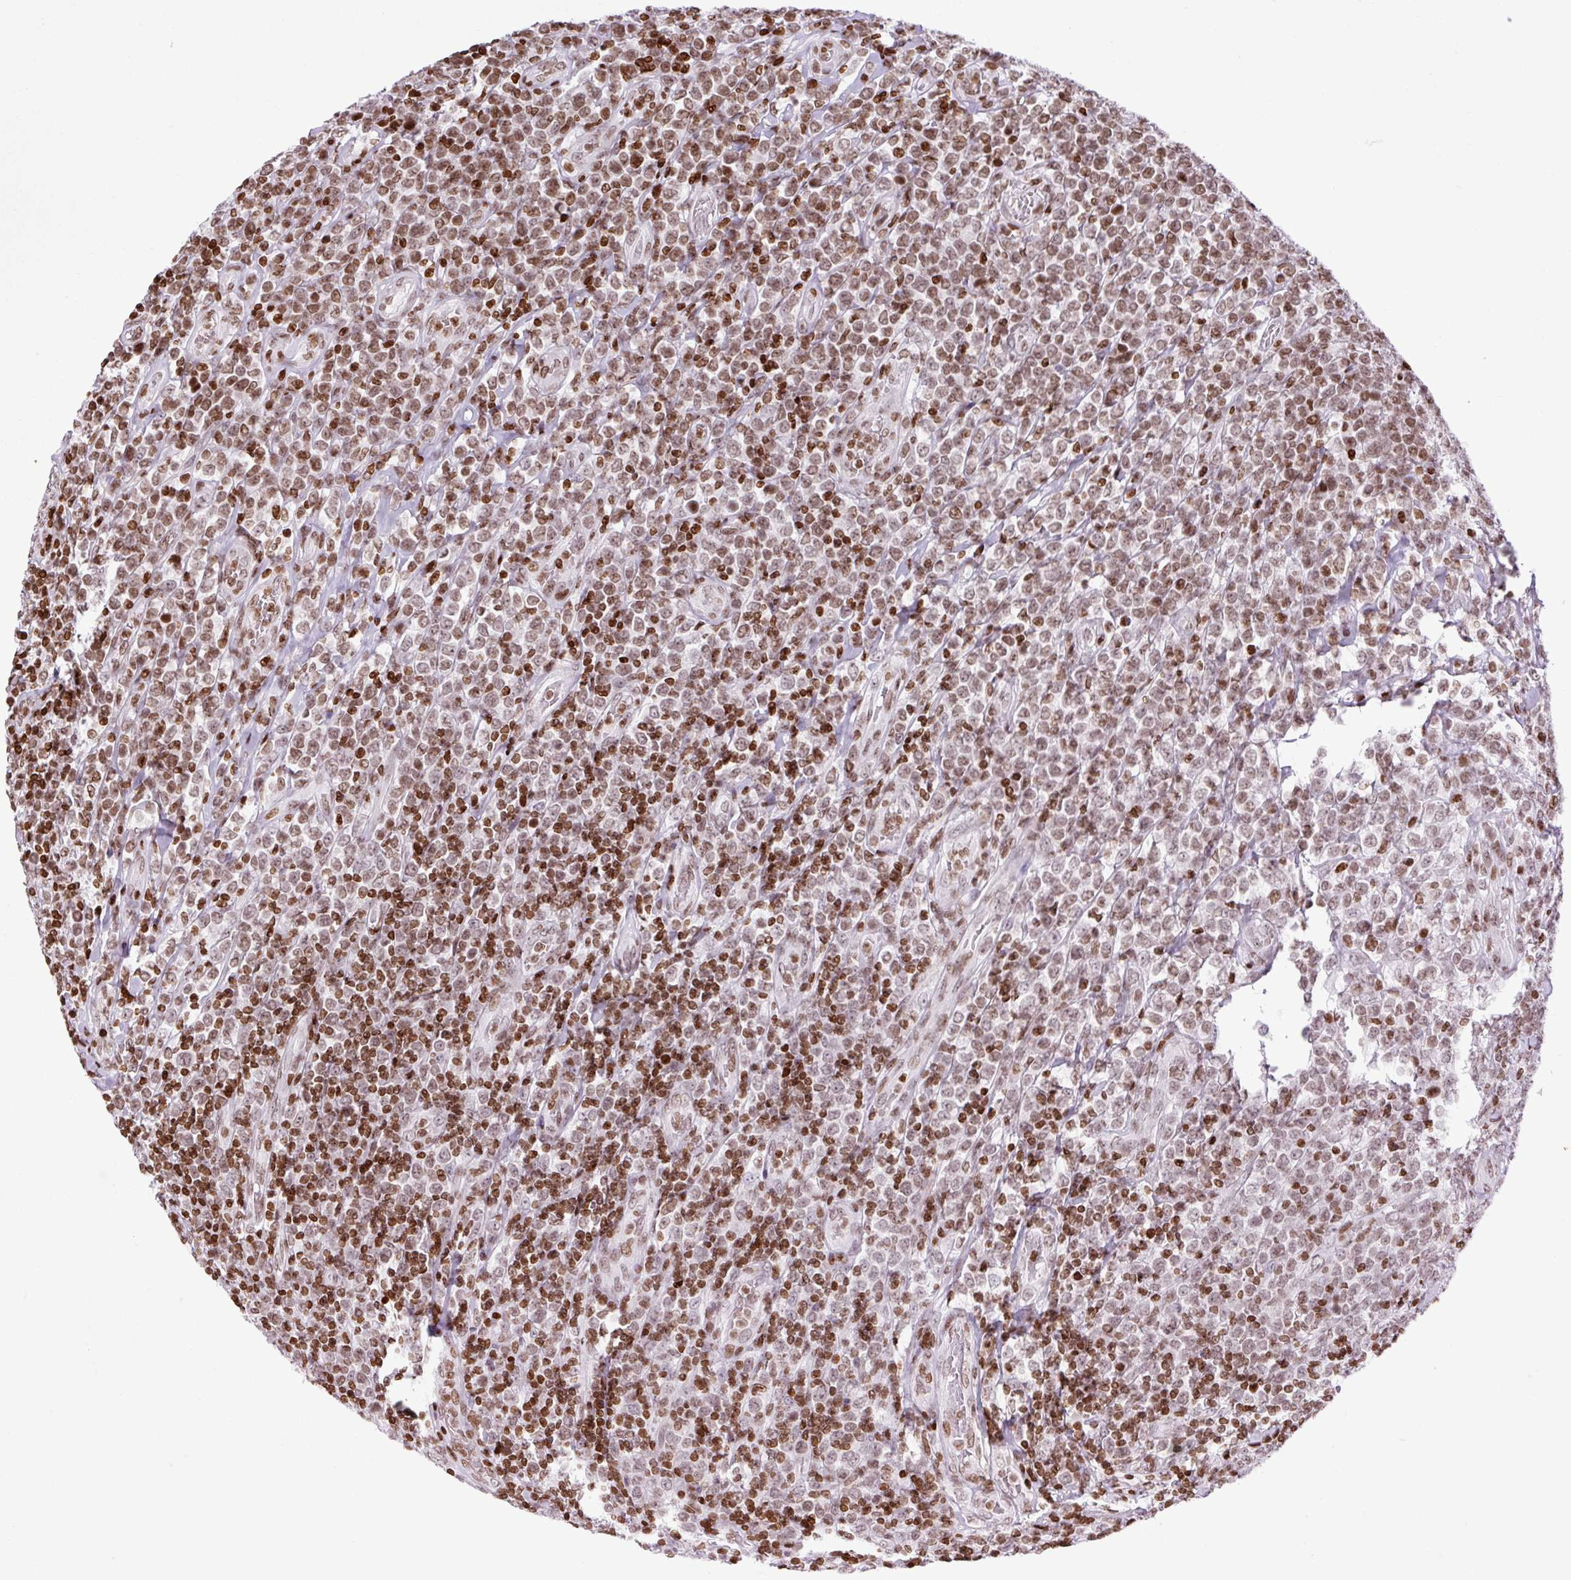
{"staining": {"intensity": "moderate", "quantity": ">75%", "location": "nuclear"}, "tissue": "lymphoma", "cell_type": "Tumor cells", "image_type": "cancer", "snomed": [{"axis": "morphology", "description": "Malignant lymphoma, non-Hodgkin's type, High grade"}, {"axis": "topography", "description": "Soft tissue"}], "caption": "Immunohistochemical staining of lymphoma reveals medium levels of moderate nuclear protein expression in approximately >75% of tumor cells. (Brightfield microscopy of DAB IHC at high magnification).", "gene": "H1-3", "patient": {"sex": "female", "age": 56}}